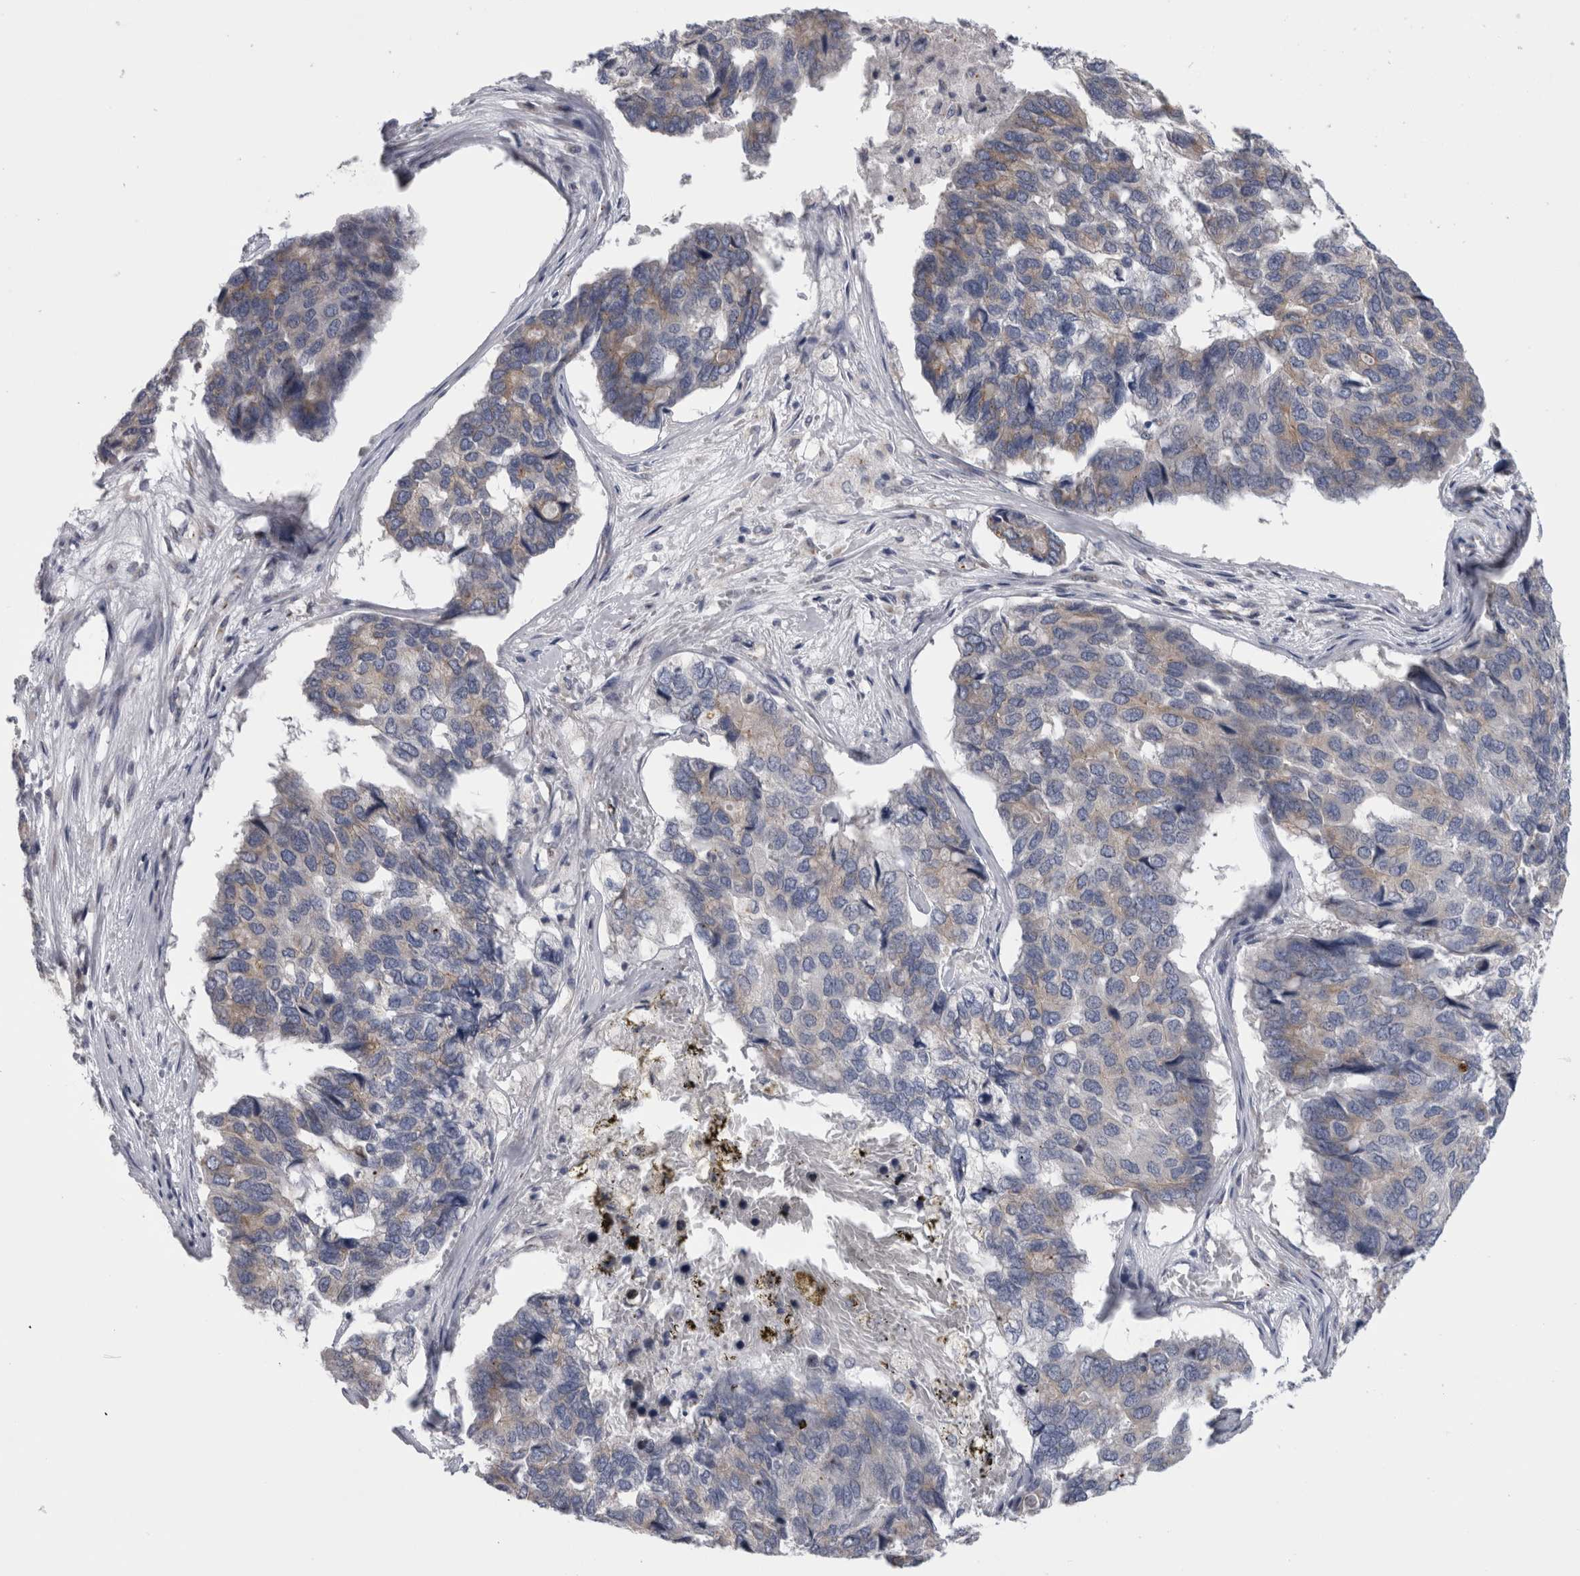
{"staining": {"intensity": "weak", "quantity": "<25%", "location": "cytoplasmic/membranous"}, "tissue": "pancreatic cancer", "cell_type": "Tumor cells", "image_type": "cancer", "snomed": [{"axis": "morphology", "description": "Adenocarcinoma, NOS"}, {"axis": "topography", "description": "Pancreas"}], "caption": "An IHC micrograph of pancreatic cancer (adenocarcinoma) is shown. There is no staining in tumor cells of pancreatic cancer (adenocarcinoma). The staining was performed using DAB (3,3'-diaminobenzidine) to visualize the protein expression in brown, while the nuclei were stained in blue with hematoxylin (Magnification: 20x).", "gene": "AKAP9", "patient": {"sex": "male", "age": 50}}